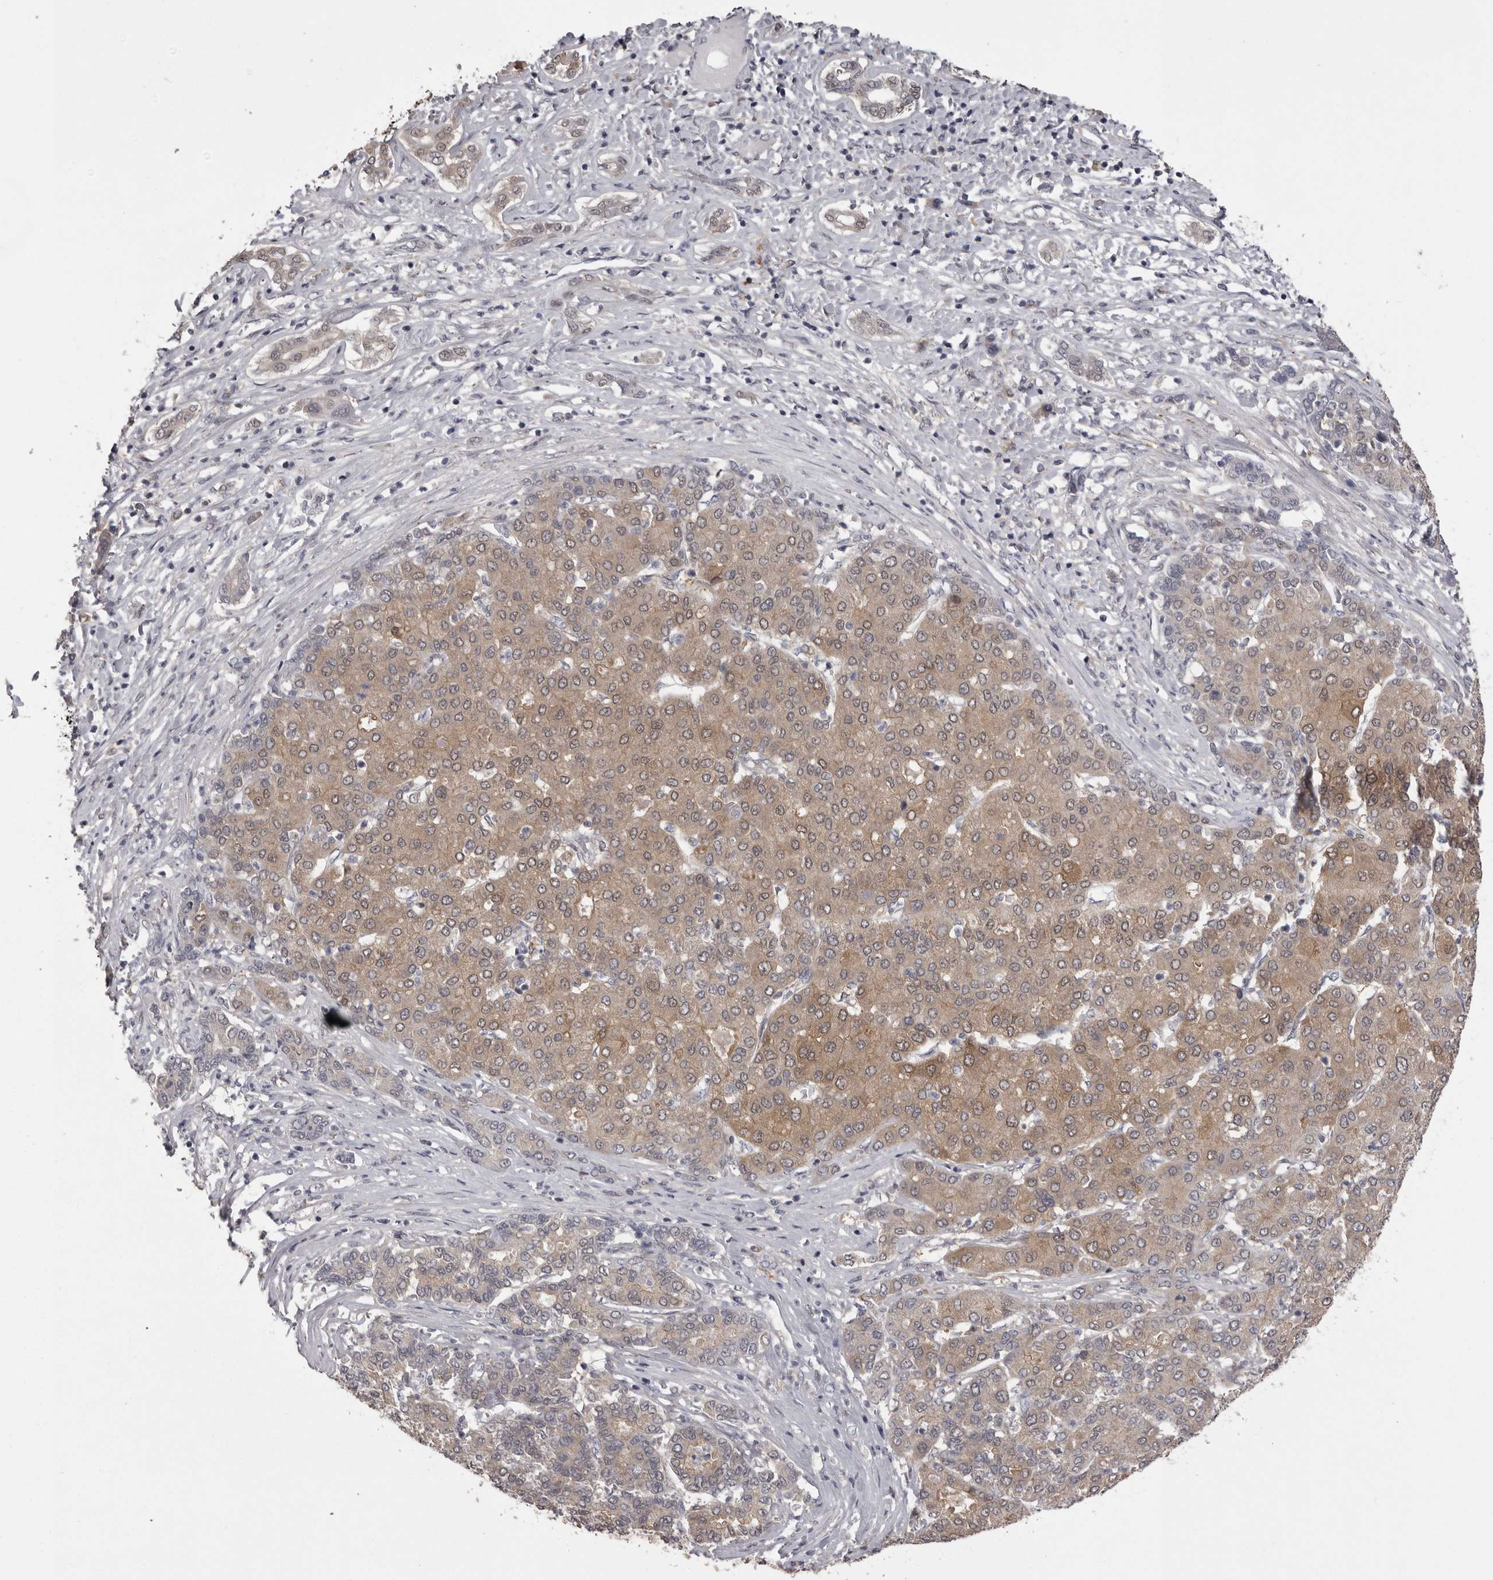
{"staining": {"intensity": "weak", "quantity": "25%-75%", "location": "cytoplasmic/membranous"}, "tissue": "liver cancer", "cell_type": "Tumor cells", "image_type": "cancer", "snomed": [{"axis": "morphology", "description": "Carcinoma, Hepatocellular, NOS"}, {"axis": "topography", "description": "Liver"}], "caption": "Protein expression analysis of human hepatocellular carcinoma (liver) reveals weak cytoplasmic/membranous positivity in approximately 25%-75% of tumor cells.", "gene": "MDH1", "patient": {"sex": "male", "age": 65}}